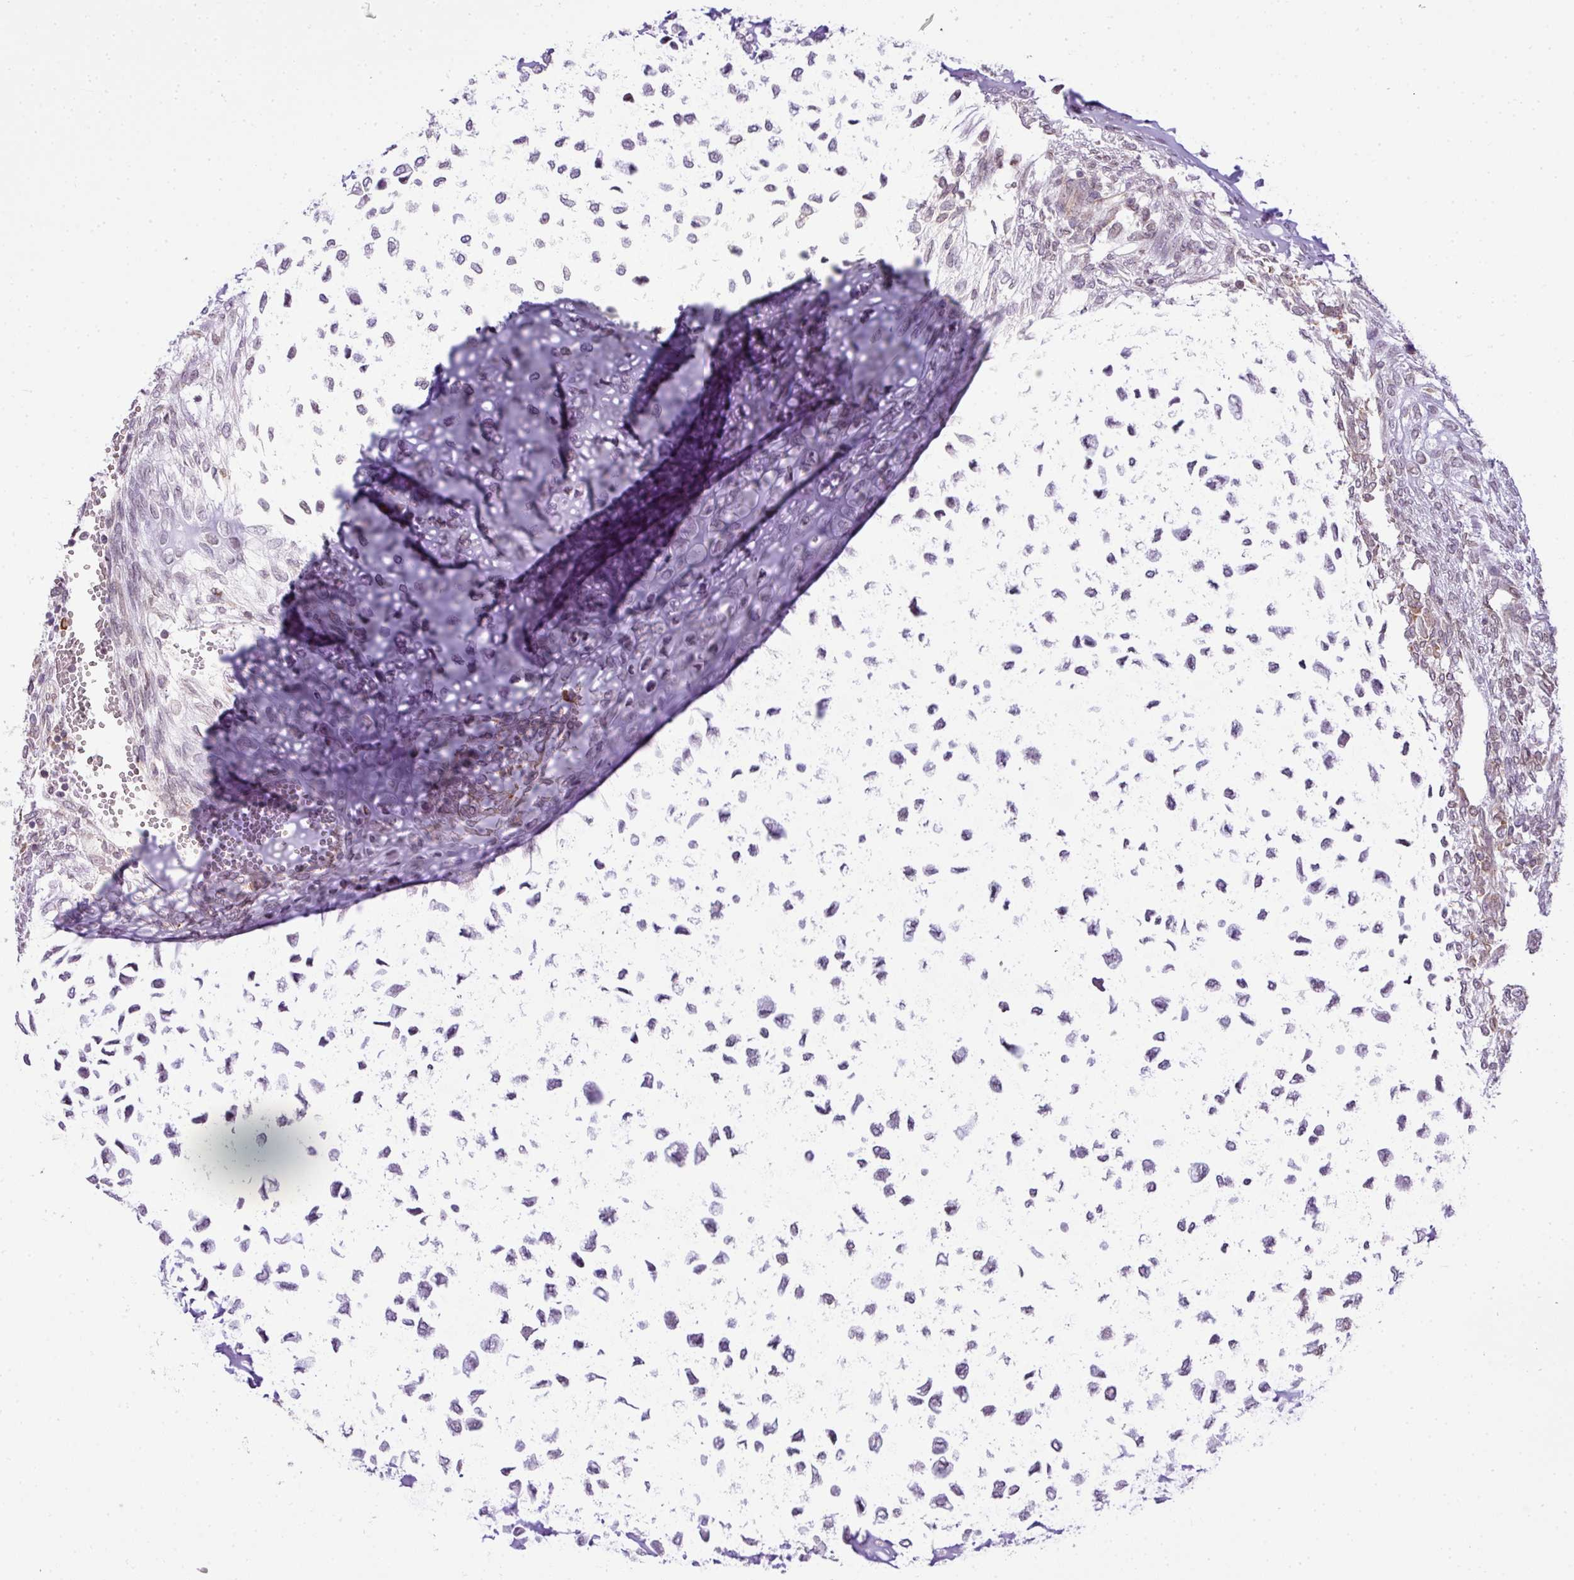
{"staining": {"intensity": "weak", "quantity": "25%-75%", "location": "nuclear"}, "tissue": "testis cancer", "cell_type": "Tumor cells", "image_type": "cancer", "snomed": [{"axis": "morphology", "description": "Carcinoma, Embryonal, NOS"}, {"axis": "topography", "description": "Testis"}], "caption": "This image displays immunohistochemistry (IHC) staining of testis cancer, with low weak nuclear expression in approximately 25%-75% of tumor cells.", "gene": "COX18", "patient": {"sex": "male", "age": 23}}